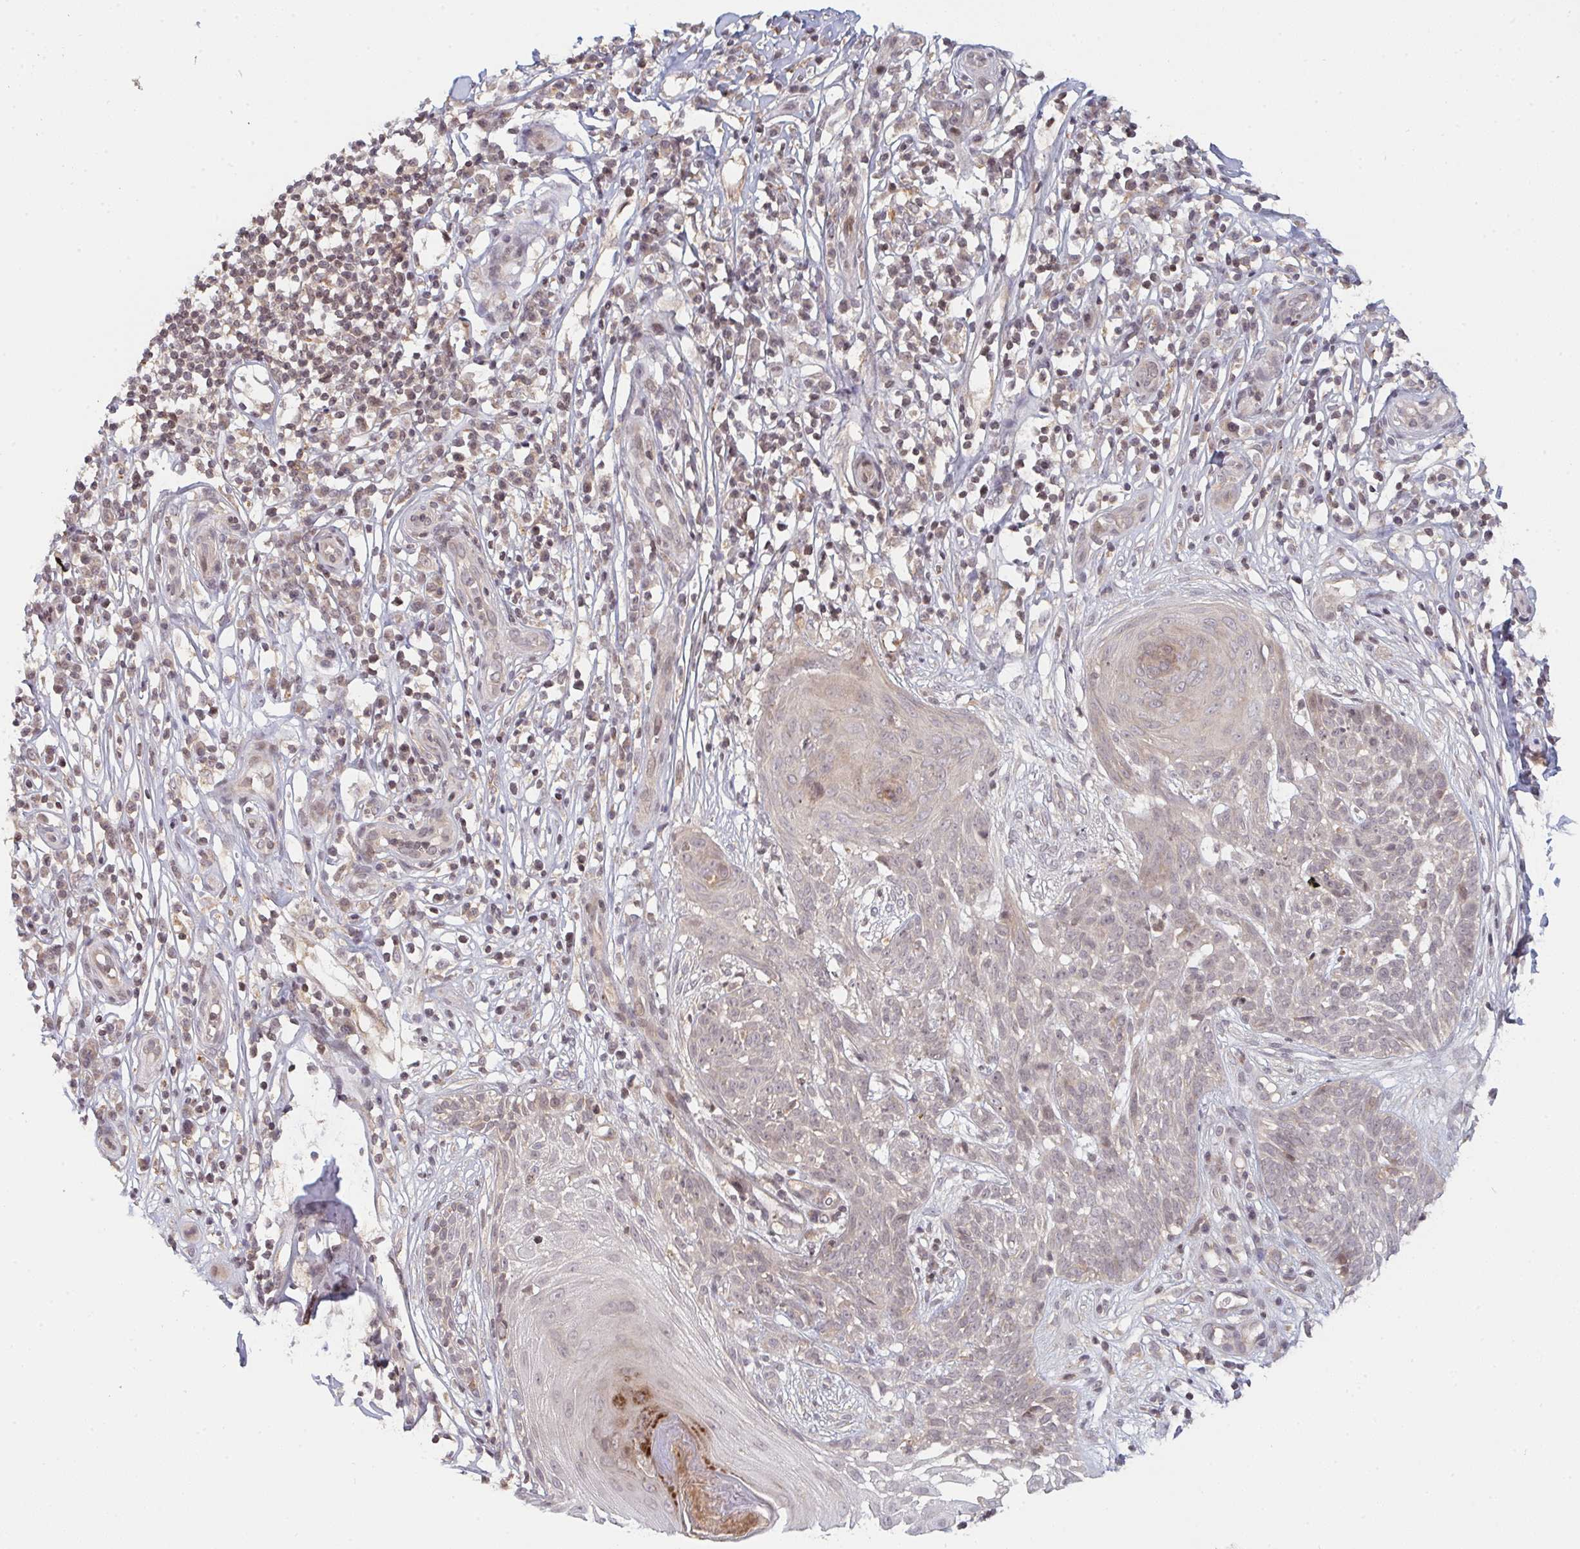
{"staining": {"intensity": "weak", "quantity": "<25%", "location": "nuclear"}, "tissue": "skin cancer", "cell_type": "Tumor cells", "image_type": "cancer", "snomed": [{"axis": "morphology", "description": "Basal cell carcinoma"}, {"axis": "topography", "description": "Skin"}, {"axis": "topography", "description": "Skin, foot"}], "caption": "Tumor cells are negative for protein expression in human basal cell carcinoma (skin).", "gene": "DCST1", "patient": {"sex": "female", "age": 86}}